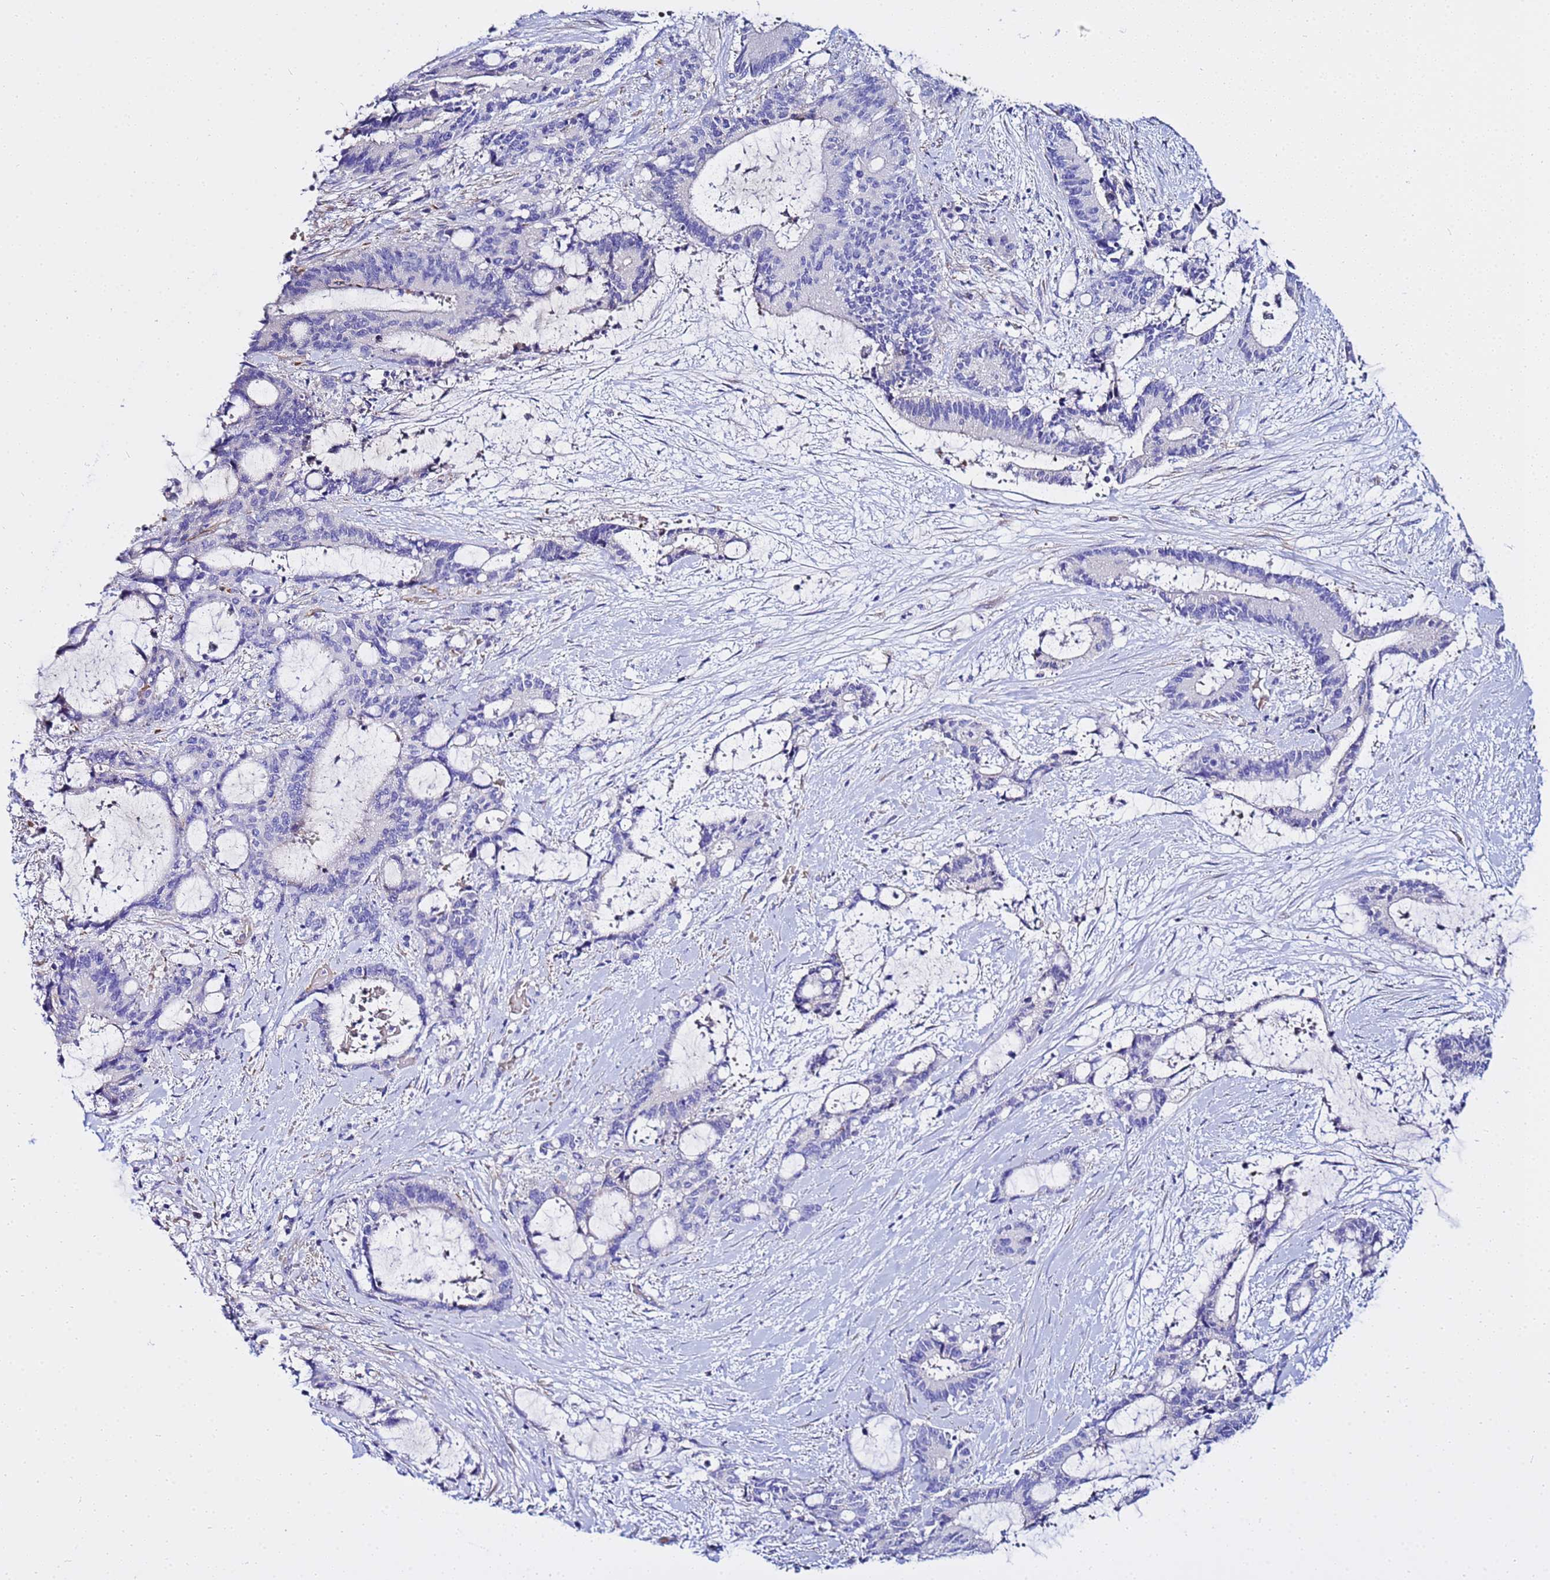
{"staining": {"intensity": "negative", "quantity": "none", "location": "none"}, "tissue": "liver cancer", "cell_type": "Tumor cells", "image_type": "cancer", "snomed": [{"axis": "morphology", "description": "Normal tissue, NOS"}, {"axis": "morphology", "description": "Cholangiocarcinoma"}, {"axis": "topography", "description": "Liver"}, {"axis": "topography", "description": "Peripheral nerve tissue"}], "caption": "The micrograph displays no staining of tumor cells in liver cholangiocarcinoma.", "gene": "USP18", "patient": {"sex": "female", "age": 73}}